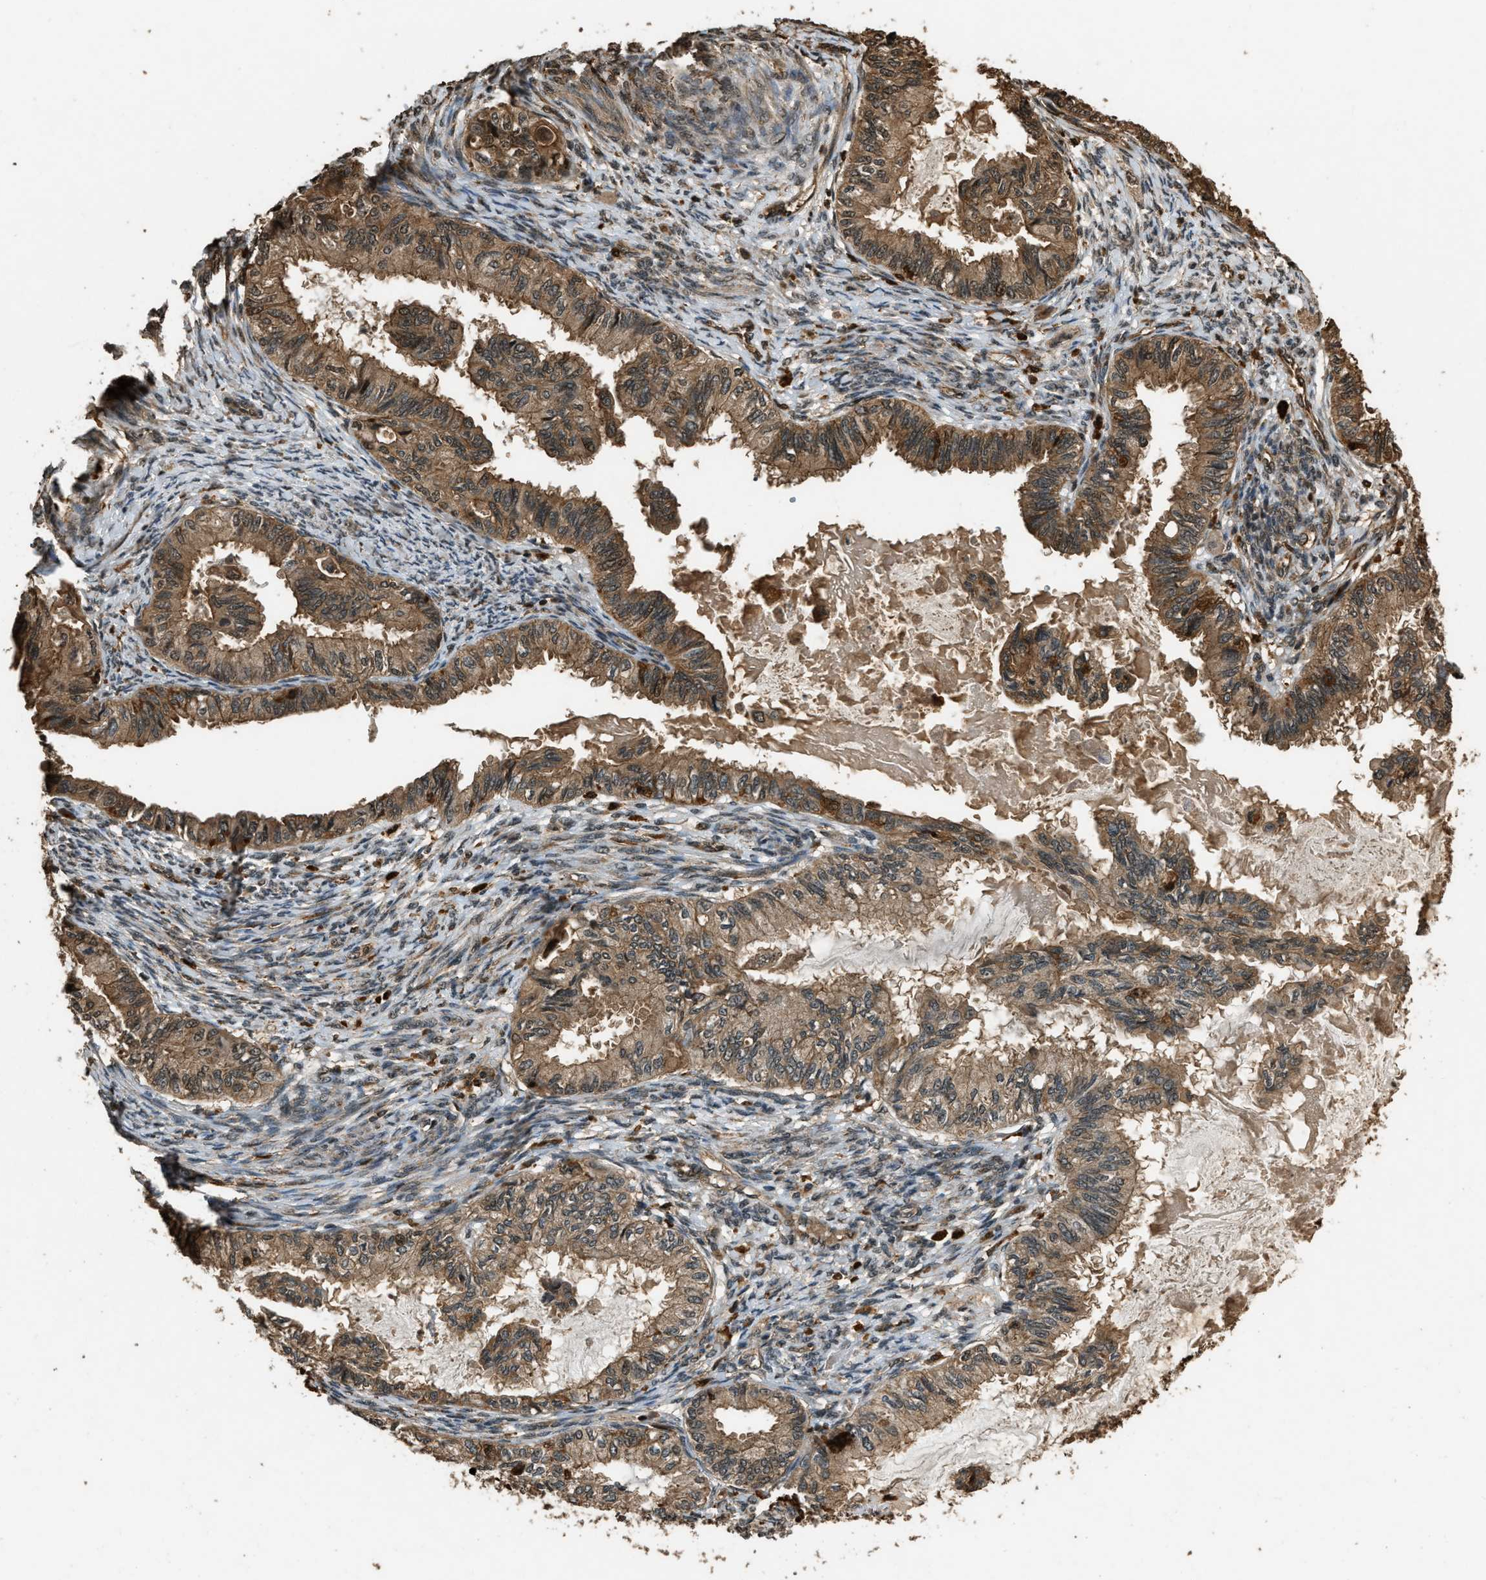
{"staining": {"intensity": "moderate", "quantity": ">75%", "location": "cytoplasmic/membranous"}, "tissue": "cervical cancer", "cell_type": "Tumor cells", "image_type": "cancer", "snomed": [{"axis": "morphology", "description": "Normal tissue, NOS"}, {"axis": "morphology", "description": "Adenocarcinoma, NOS"}, {"axis": "topography", "description": "Cervix"}, {"axis": "topography", "description": "Endometrium"}], "caption": "Cervical cancer (adenocarcinoma) stained for a protein displays moderate cytoplasmic/membranous positivity in tumor cells.", "gene": "RAP2A", "patient": {"sex": "female", "age": 86}}